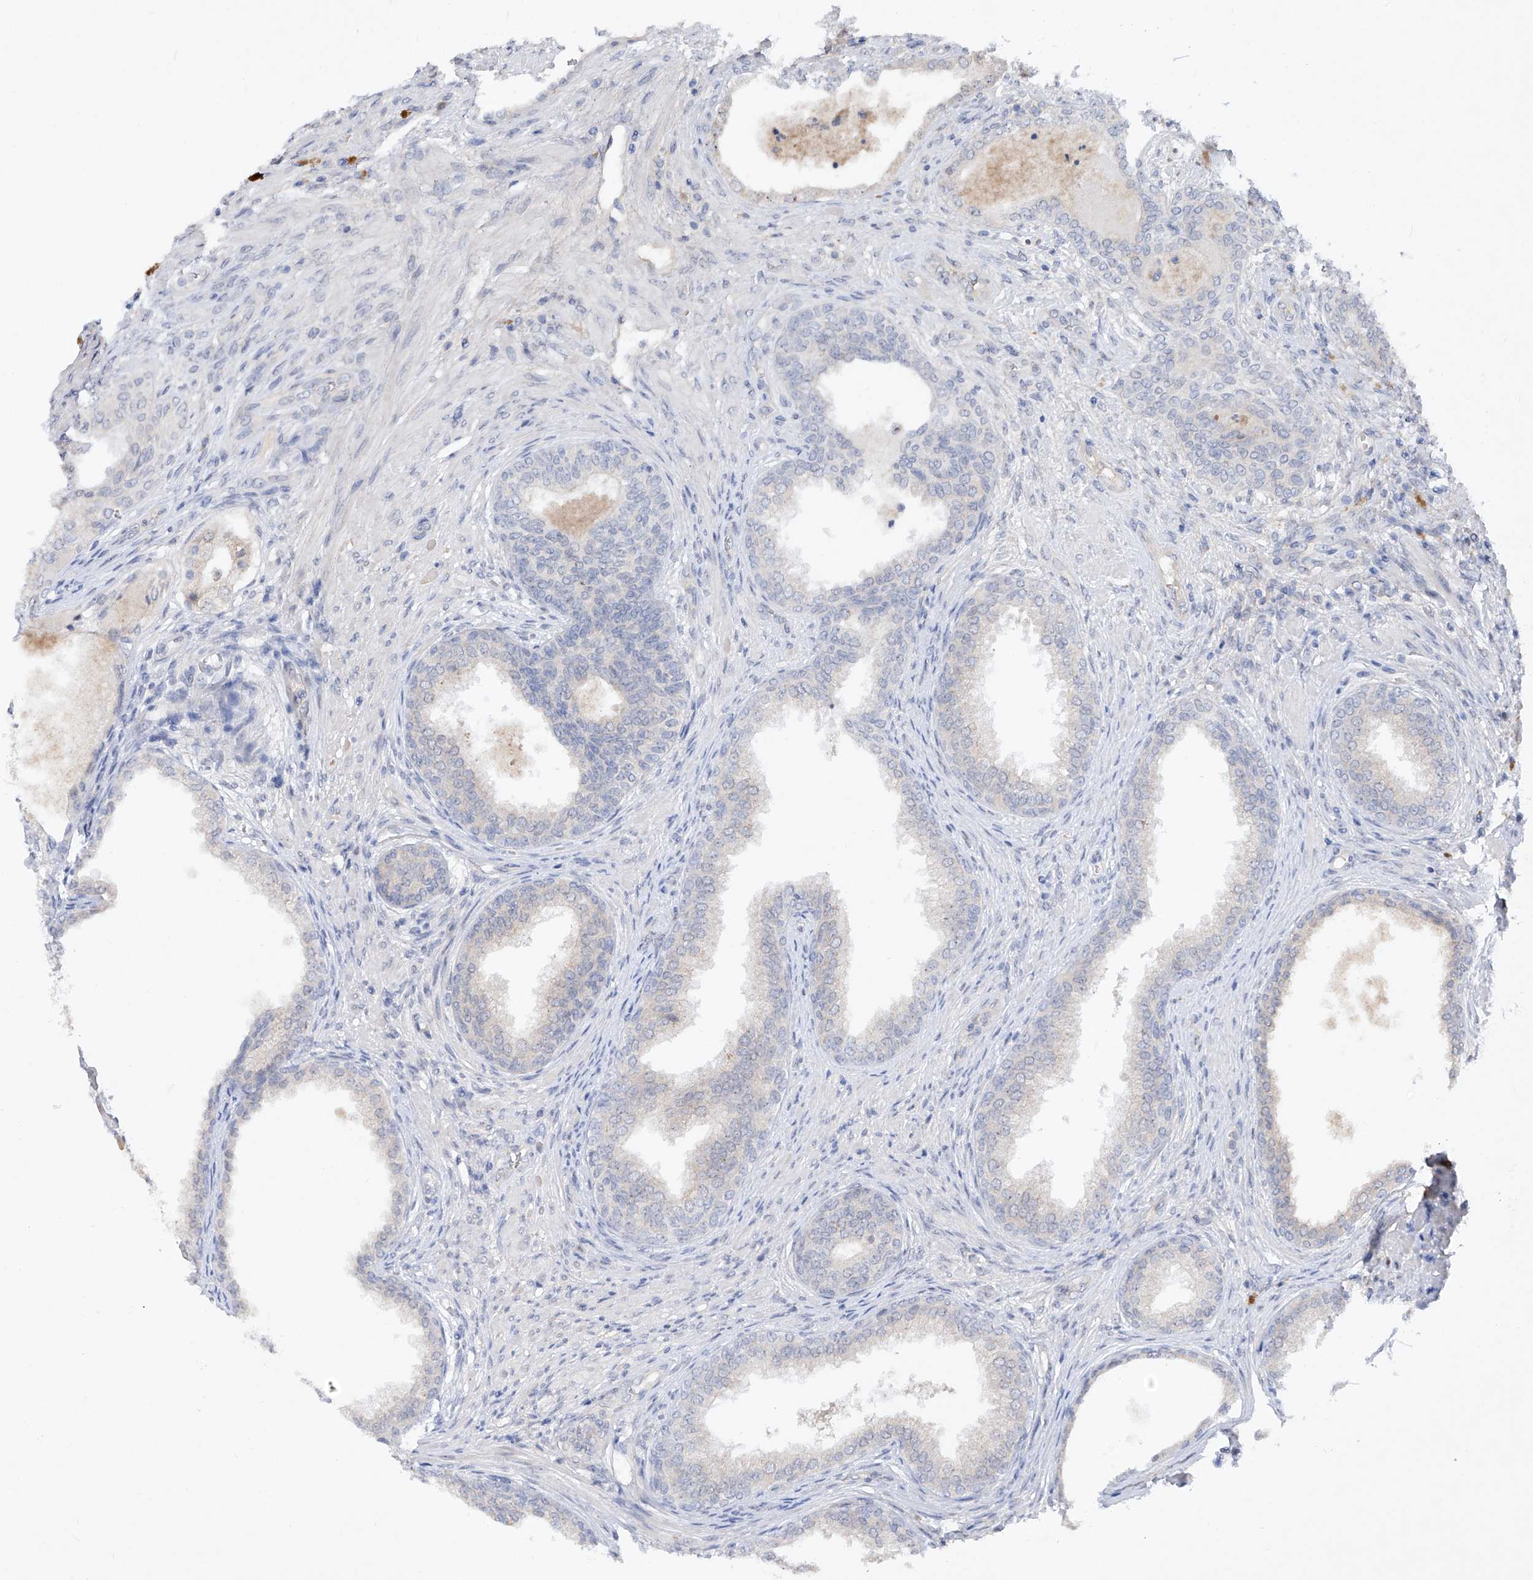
{"staining": {"intensity": "negative", "quantity": "none", "location": "none"}, "tissue": "prostate", "cell_type": "Glandular cells", "image_type": "normal", "snomed": [{"axis": "morphology", "description": "Normal tissue, NOS"}, {"axis": "topography", "description": "Prostate"}], "caption": "Immunohistochemical staining of normal human prostate demonstrates no significant staining in glandular cells. (DAB (3,3'-diaminobenzidine) immunohistochemistry (IHC) with hematoxylin counter stain).", "gene": "FAM135A", "patient": {"sex": "male", "age": 76}}